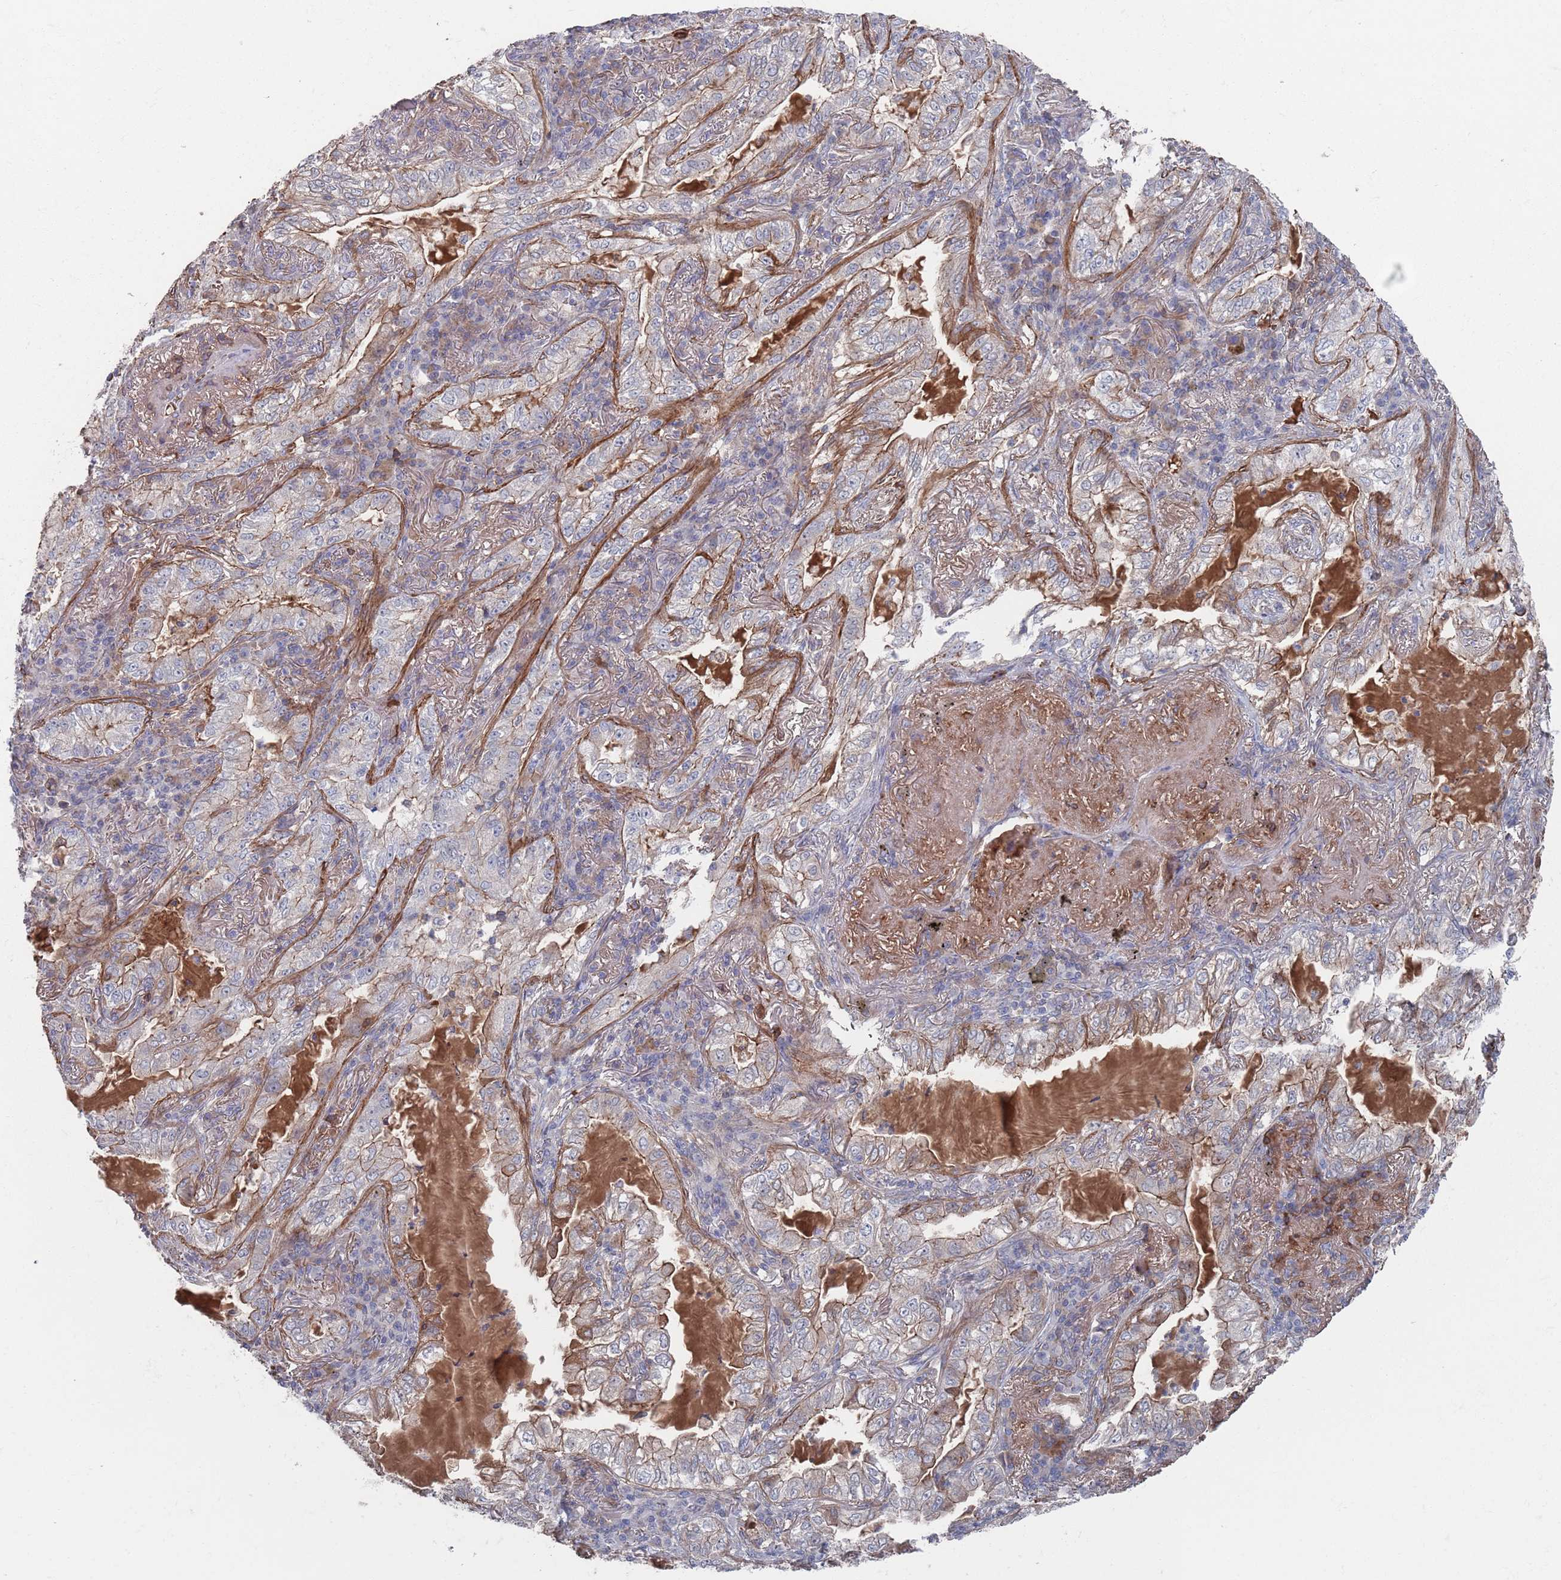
{"staining": {"intensity": "negative", "quantity": "none", "location": "none"}, "tissue": "lung cancer", "cell_type": "Tumor cells", "image_type": "cancer", "snomed": [{"axis": "morphology", "description": "Adenocarcinoma, NOS"}, {"axis": "topography", "description": "Lung"}], "caption": "Tumor cells are negative for protein expression in human lung adenocarcinoma.", "gene": "PLEKHA4", "patient": {"sex": "female", "age": 73}}